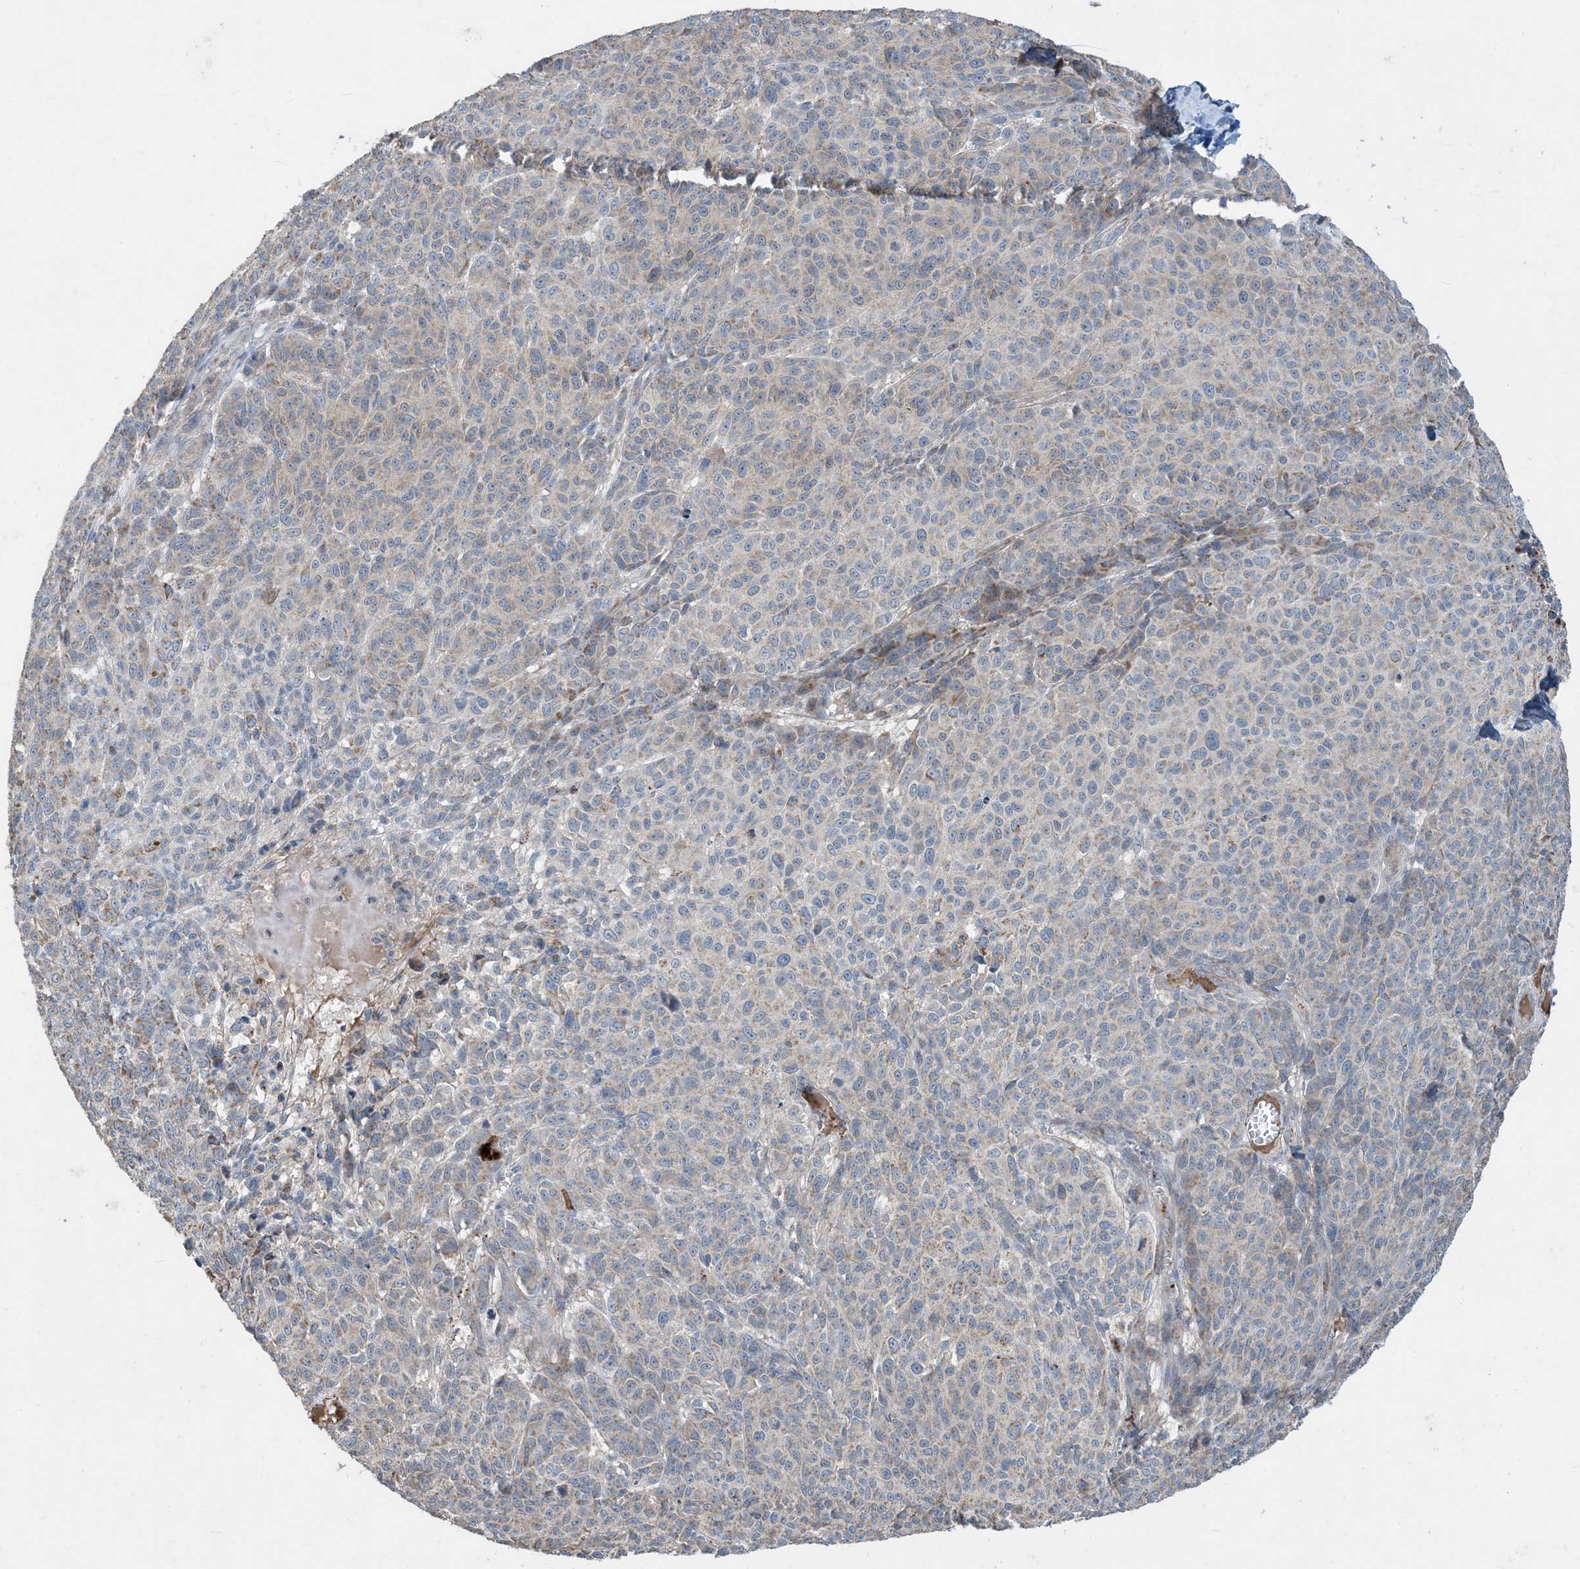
{"staining": {"intensity": "weak", "quantity": "<25%", "location": "cytoplasmic/membranous"}, "tissue": "melanoma", "cell_type": "Tumor cells", "image_type": "cancer", "snomed": [{"axis": "morphology", "description": "Malignant melanoma, NOS"}, {"axis": "topography", "description": "Skin"}], "caption": "The immunohistochemistry (IHC) photomicrograph has no significant positivity in tumor cells of melanoma tissue.", "gene": "ECHDC1", "patient": {"sex": "male", "age": 49}}